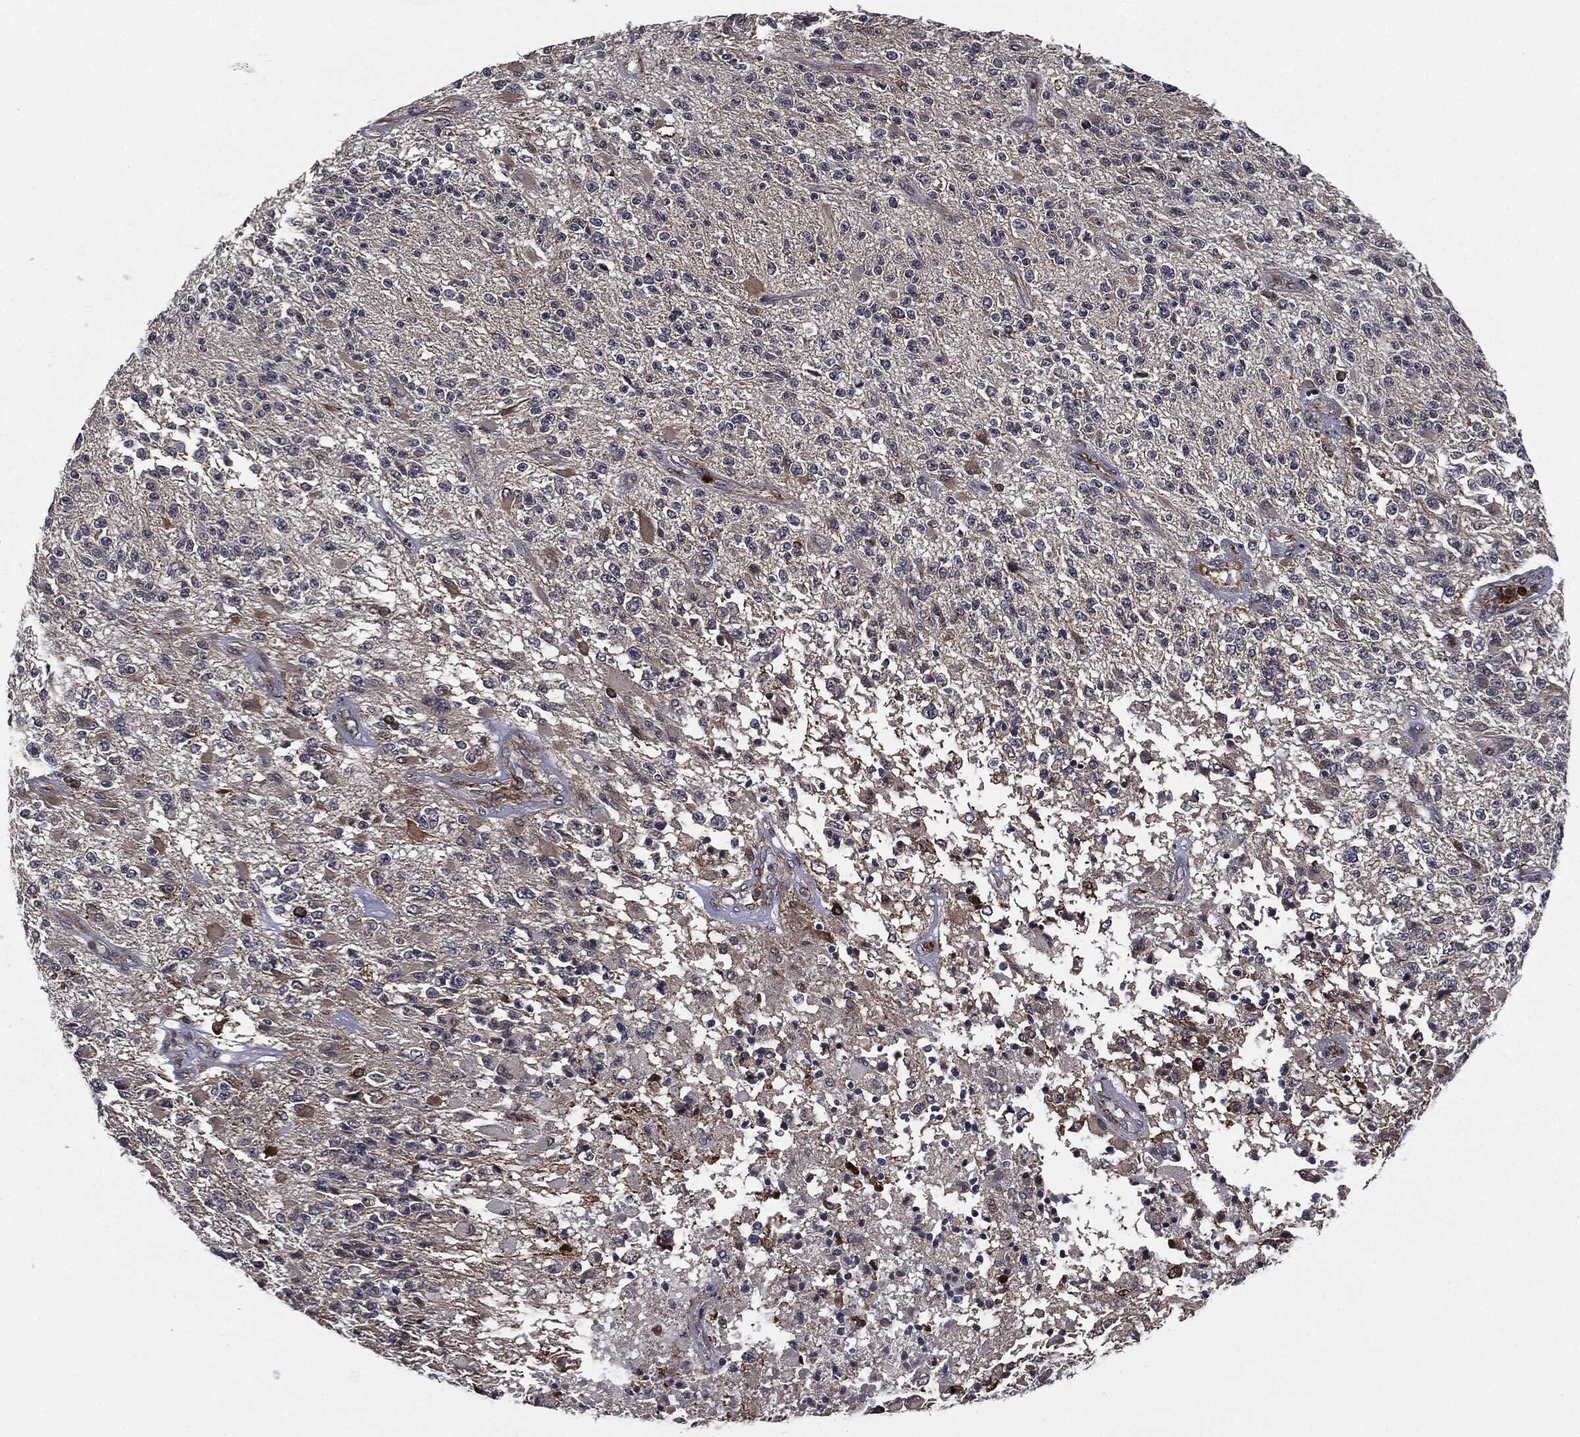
{"staining": {"intensity": "negative", "quantity": "none", "location": "none"}, "tissue": "glioma", "cell_type": "Tumor cells", "image_type": "cancer", "snomed": [{"axis": "morphology", "description": "Glioma, malignant, High grade"}, {"axis": "topography", "description": "Brain"}], "caption": "A high-resolution photomicrograph shows IHC staining of glioma, which displays no significant staining in tumor cells.", "gene": "UBR1", "patient": {"sex": "female", "age": 63}}